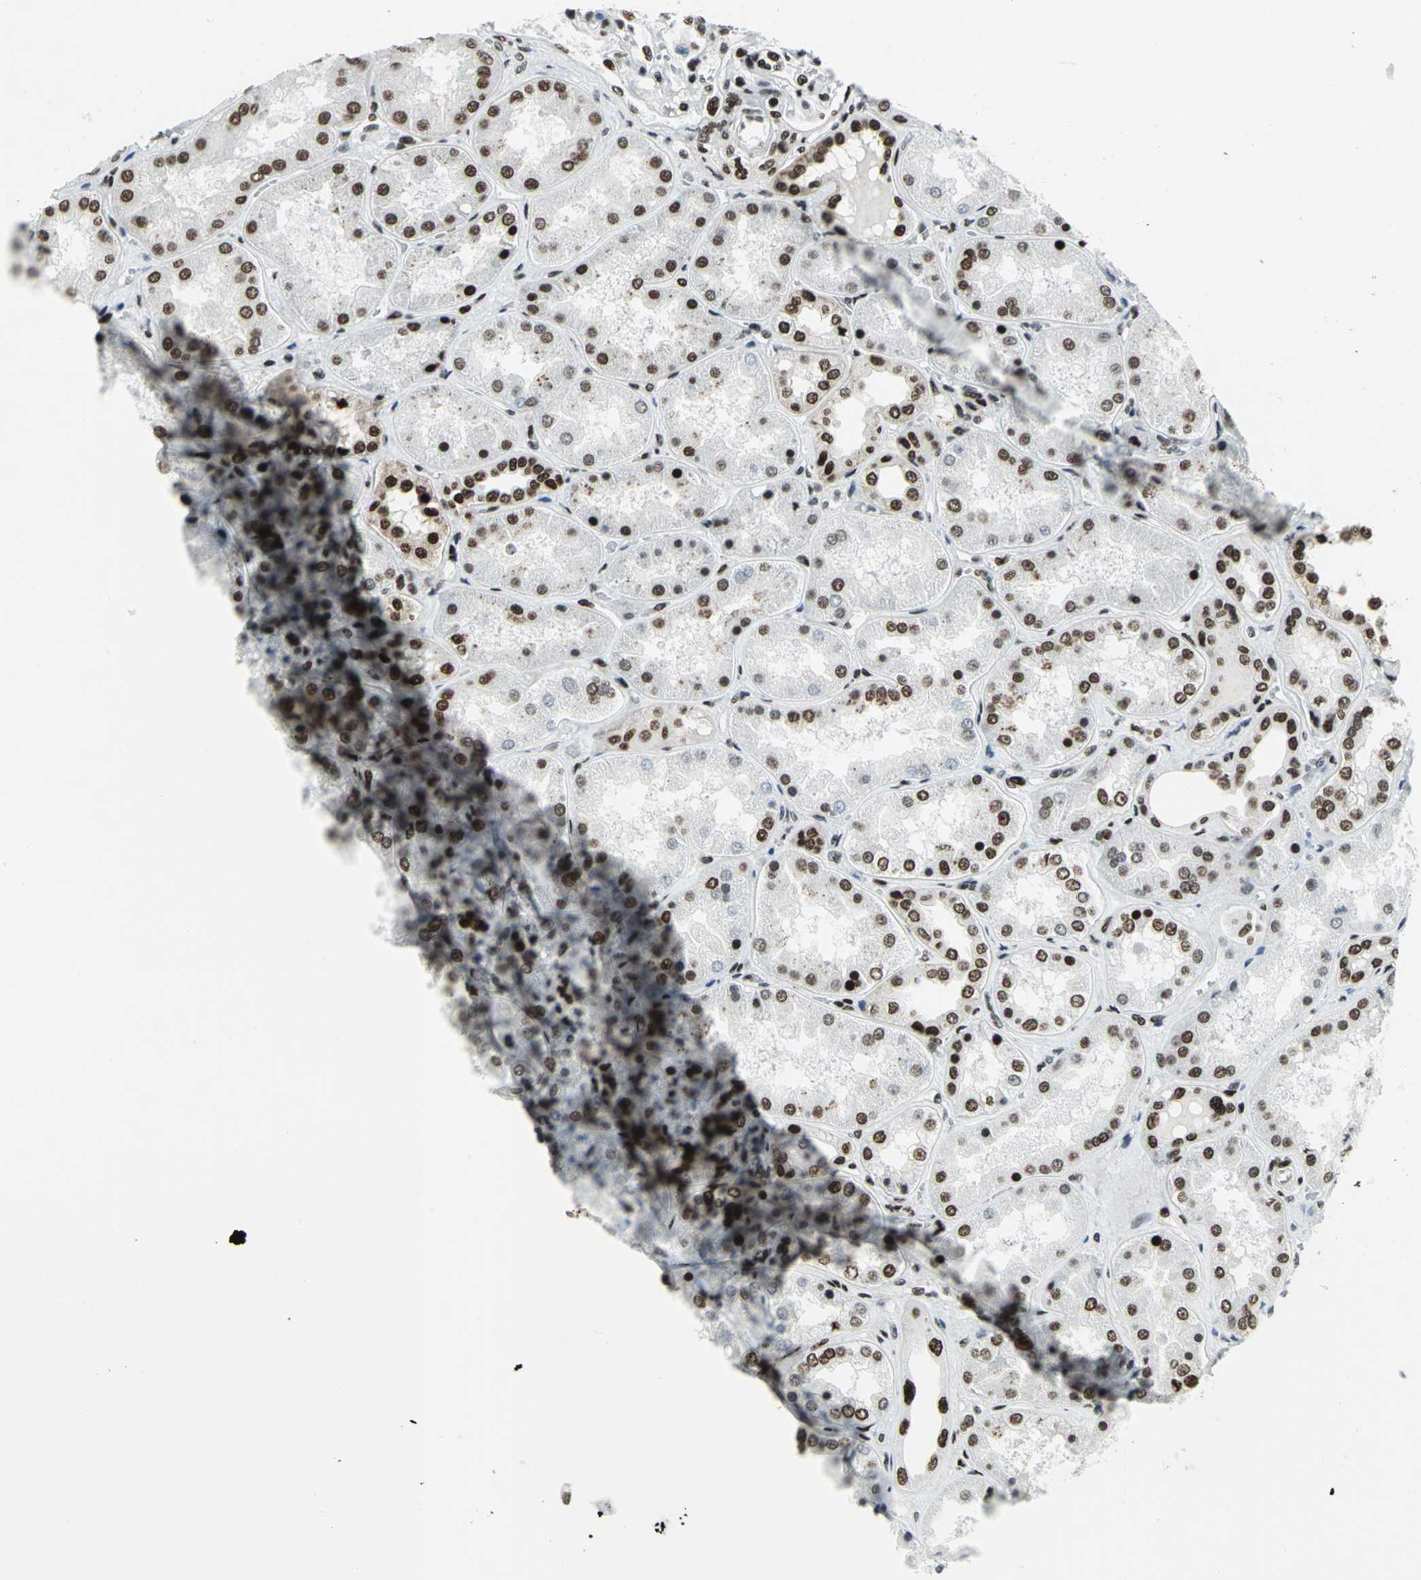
{"staining": {"intensity": "strong", "quantity": ">75%", "location": "nuclear"}, "tissue": "kidney", "cell_type": "Cells in glomeruli", "image_type": "normal", "snomed": [{"axis": "morphology", "description": "Normal tissue, NOS"}, {"axis": "topography", "description": "Kidney"}], "caption": "IHC micrograph of normal kidney stained for a protein (brown), which reveals high levels of strong nuclear positivity in approximately >75% of cells in glomeruli.", "gene": "SMARCA4", "patient": {"sex": "female", "age": 56}}